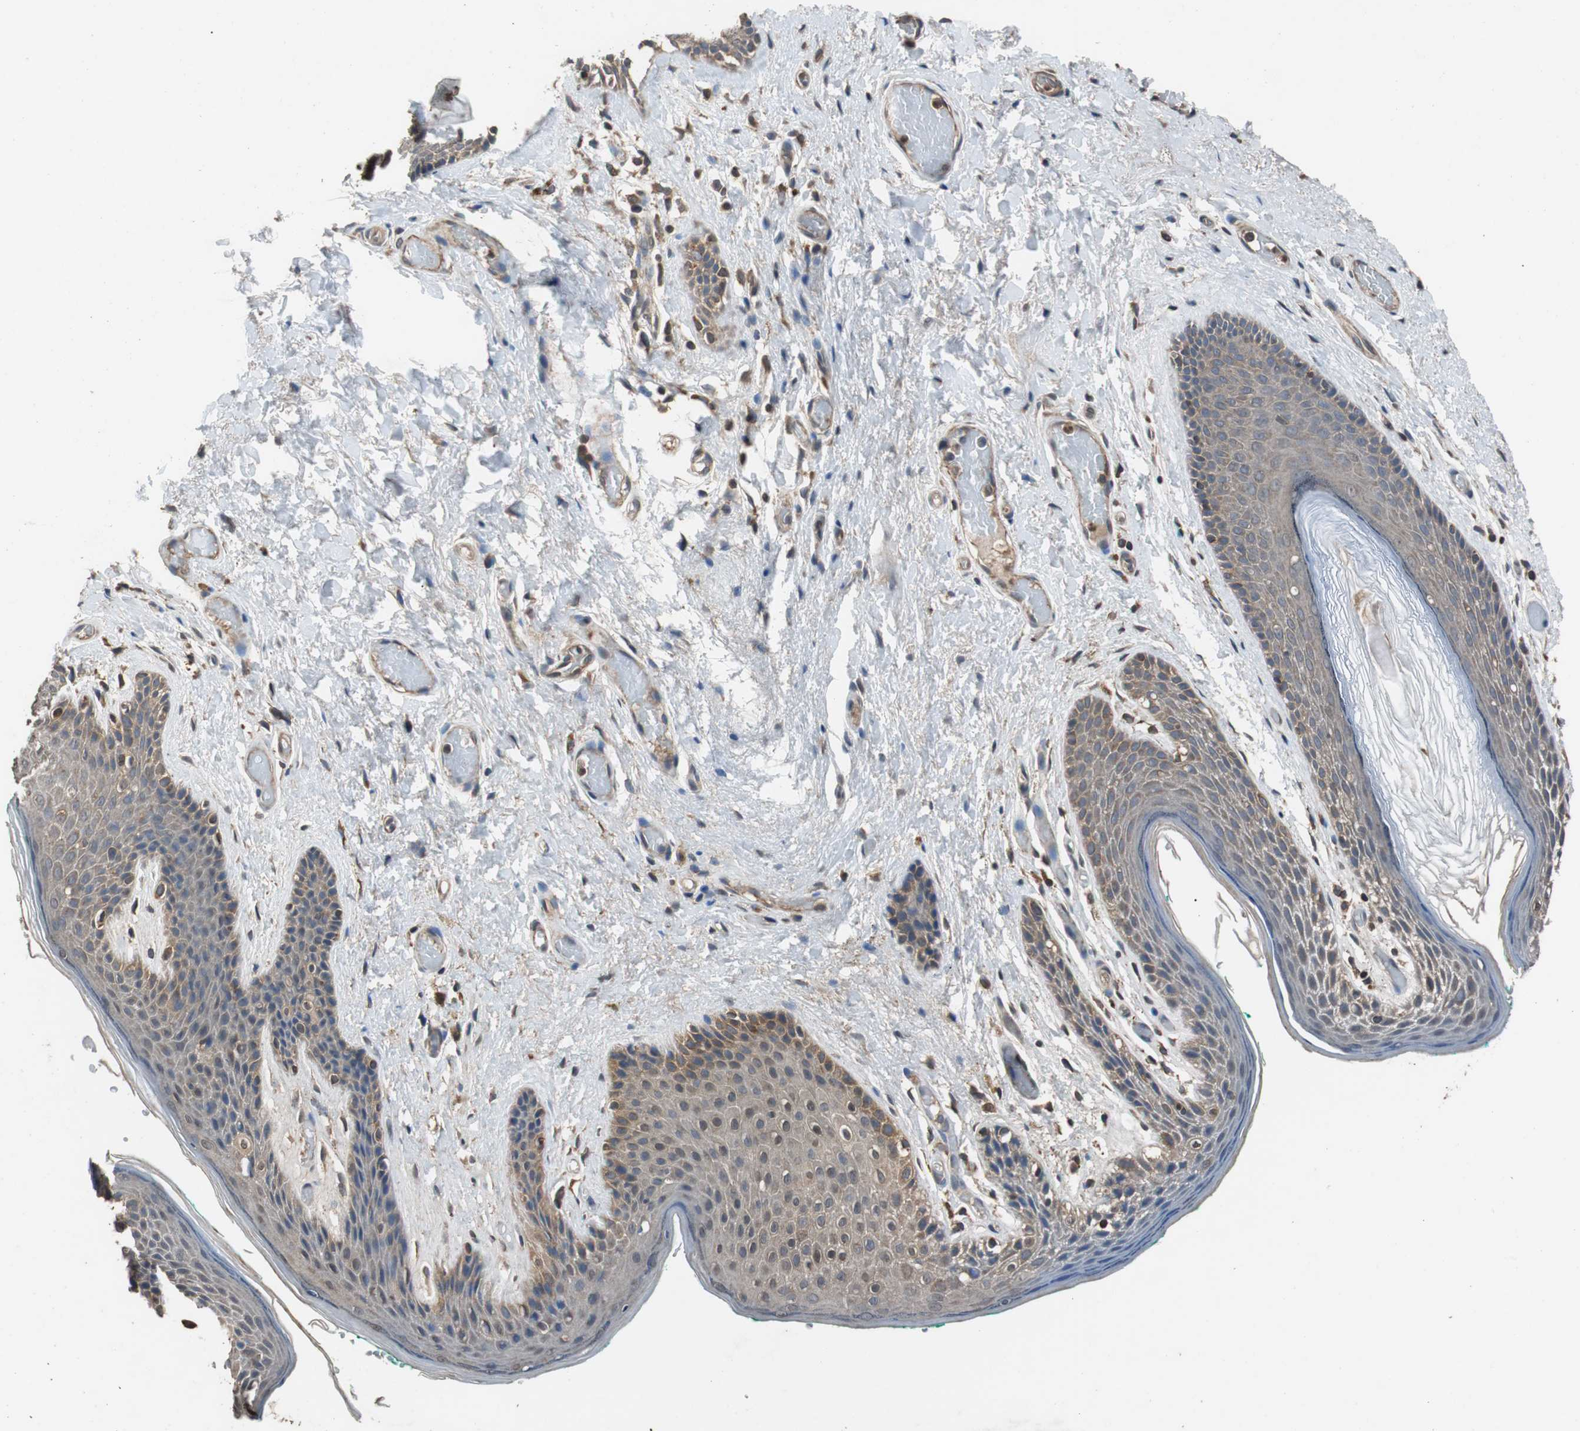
{"staining": {"intensity": "moderate", "quantity": "25%-75%", "location": "cytoplasmic/membranous"}, "tissue": "skin", "cell_type": "Epidermal cells", "image_type": "normal", "snomed": [{"axis": "morphology", "description": "Normal tissue, NOS"}, {"axis": "topography", "description": "Anal"}], "caption": "Benign skin exhibits moderate cytoplasmic/membranous expression in about 25%-75% of epidermal cells Nuclei are stained in blue..", "gene": "PITRM1", "patient": {"sex": "male", "age": 74}}